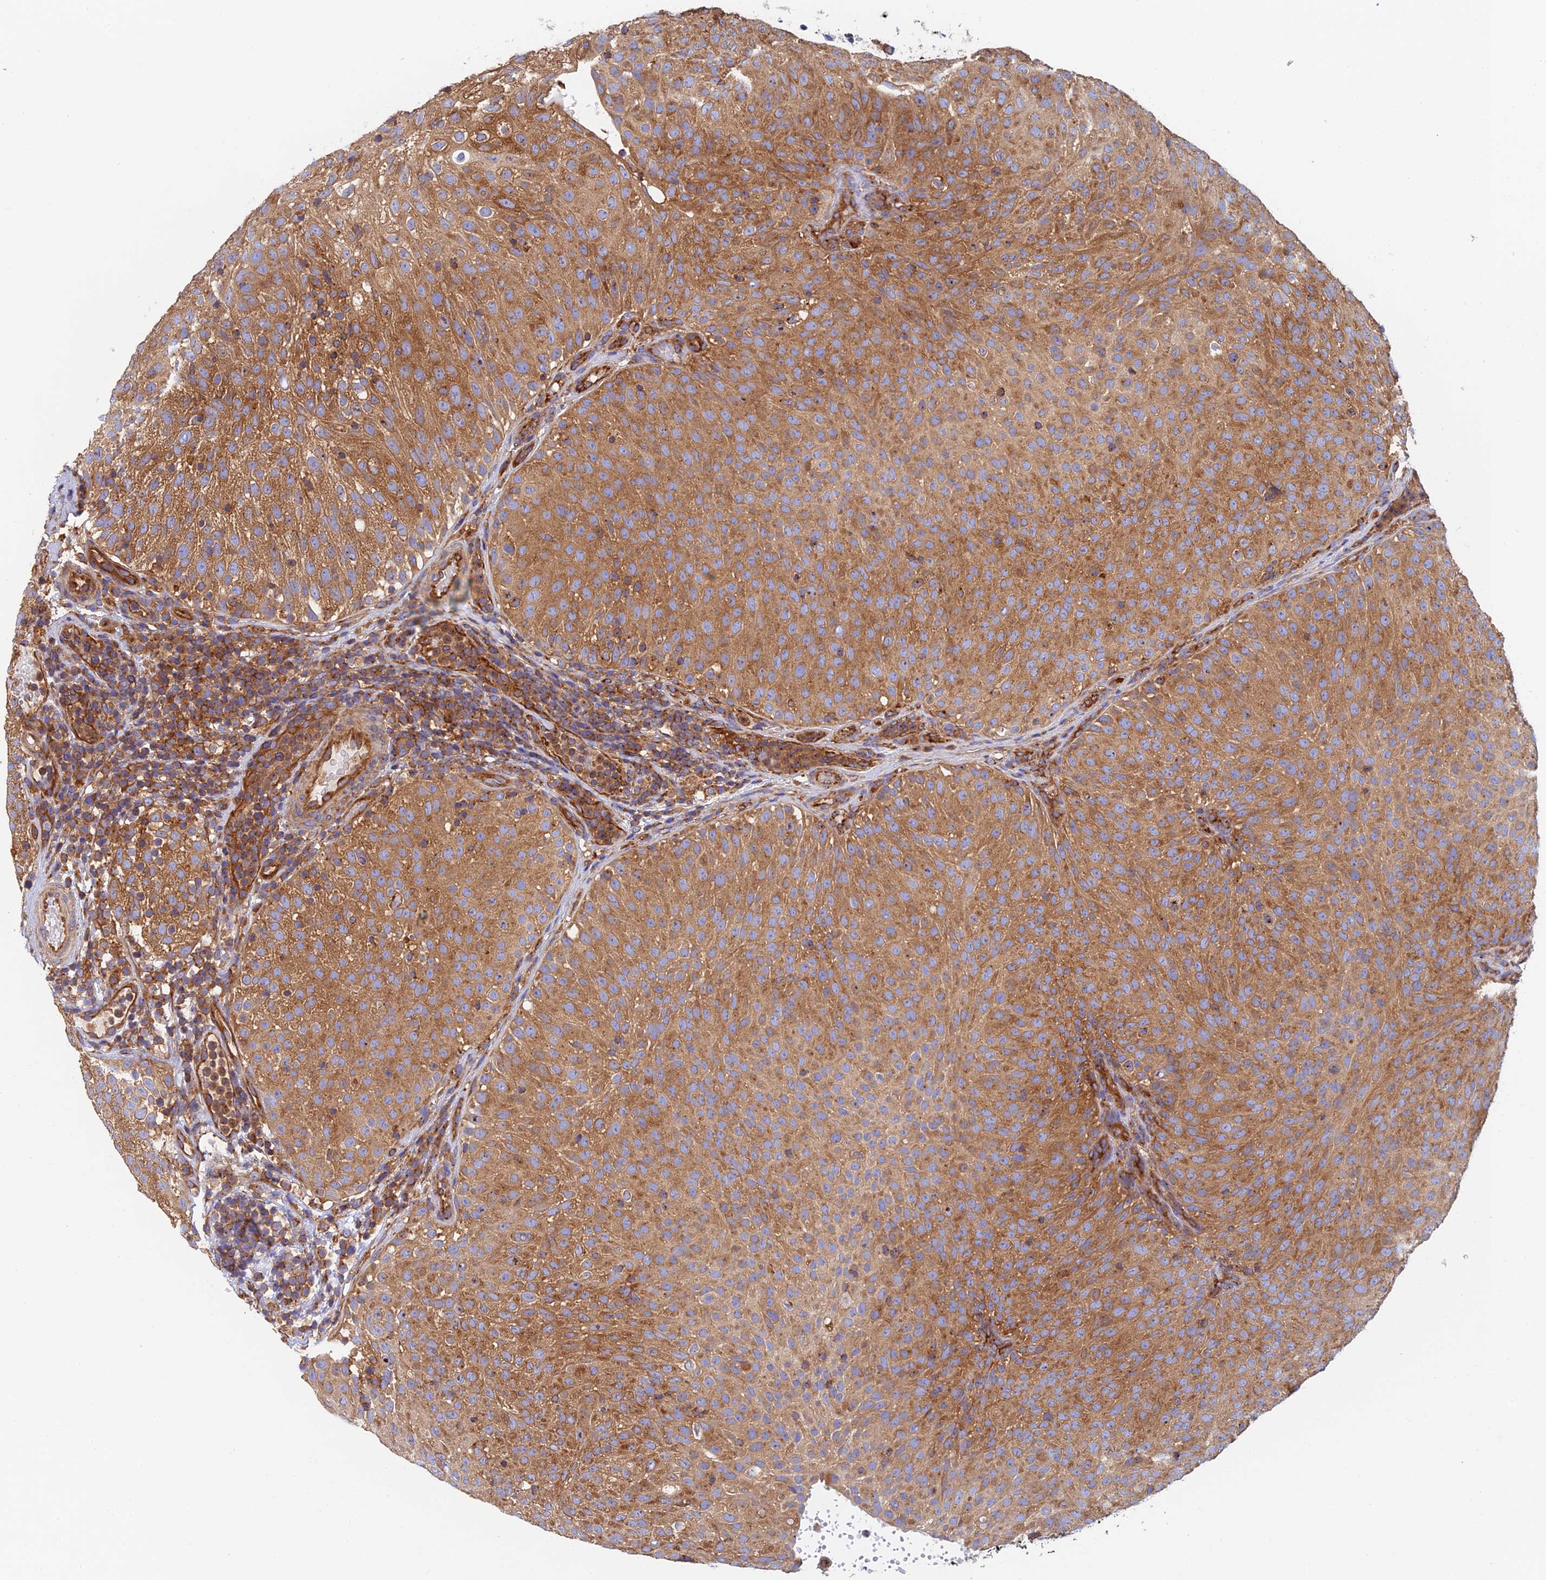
{"staining": {"intensity": "moderate", "quantity": ">75%", "location": "cytoplasmic/membranous"}, "tissue": "urothelial cancer", "cell_type": "Tumor cells", "image_type": "cancer", "snomed": [{"axis": "morphology", "description": "Urothelial carcinoma, Low grade"}, {"axis": "topography", "description": "Urinary bladder"}], "caption": "The histopathology image demonstrates a brown stain indicating the presence of a protein in the cytoplasmic/membranous of tumor cells in urothelial cancer. (DAB (3,3'-diaminobenzidine) = brown stain, brightfield microscopy at high magnification).", "gene": "DCTN2", "patient": {"sex": "male", "age": 78}}